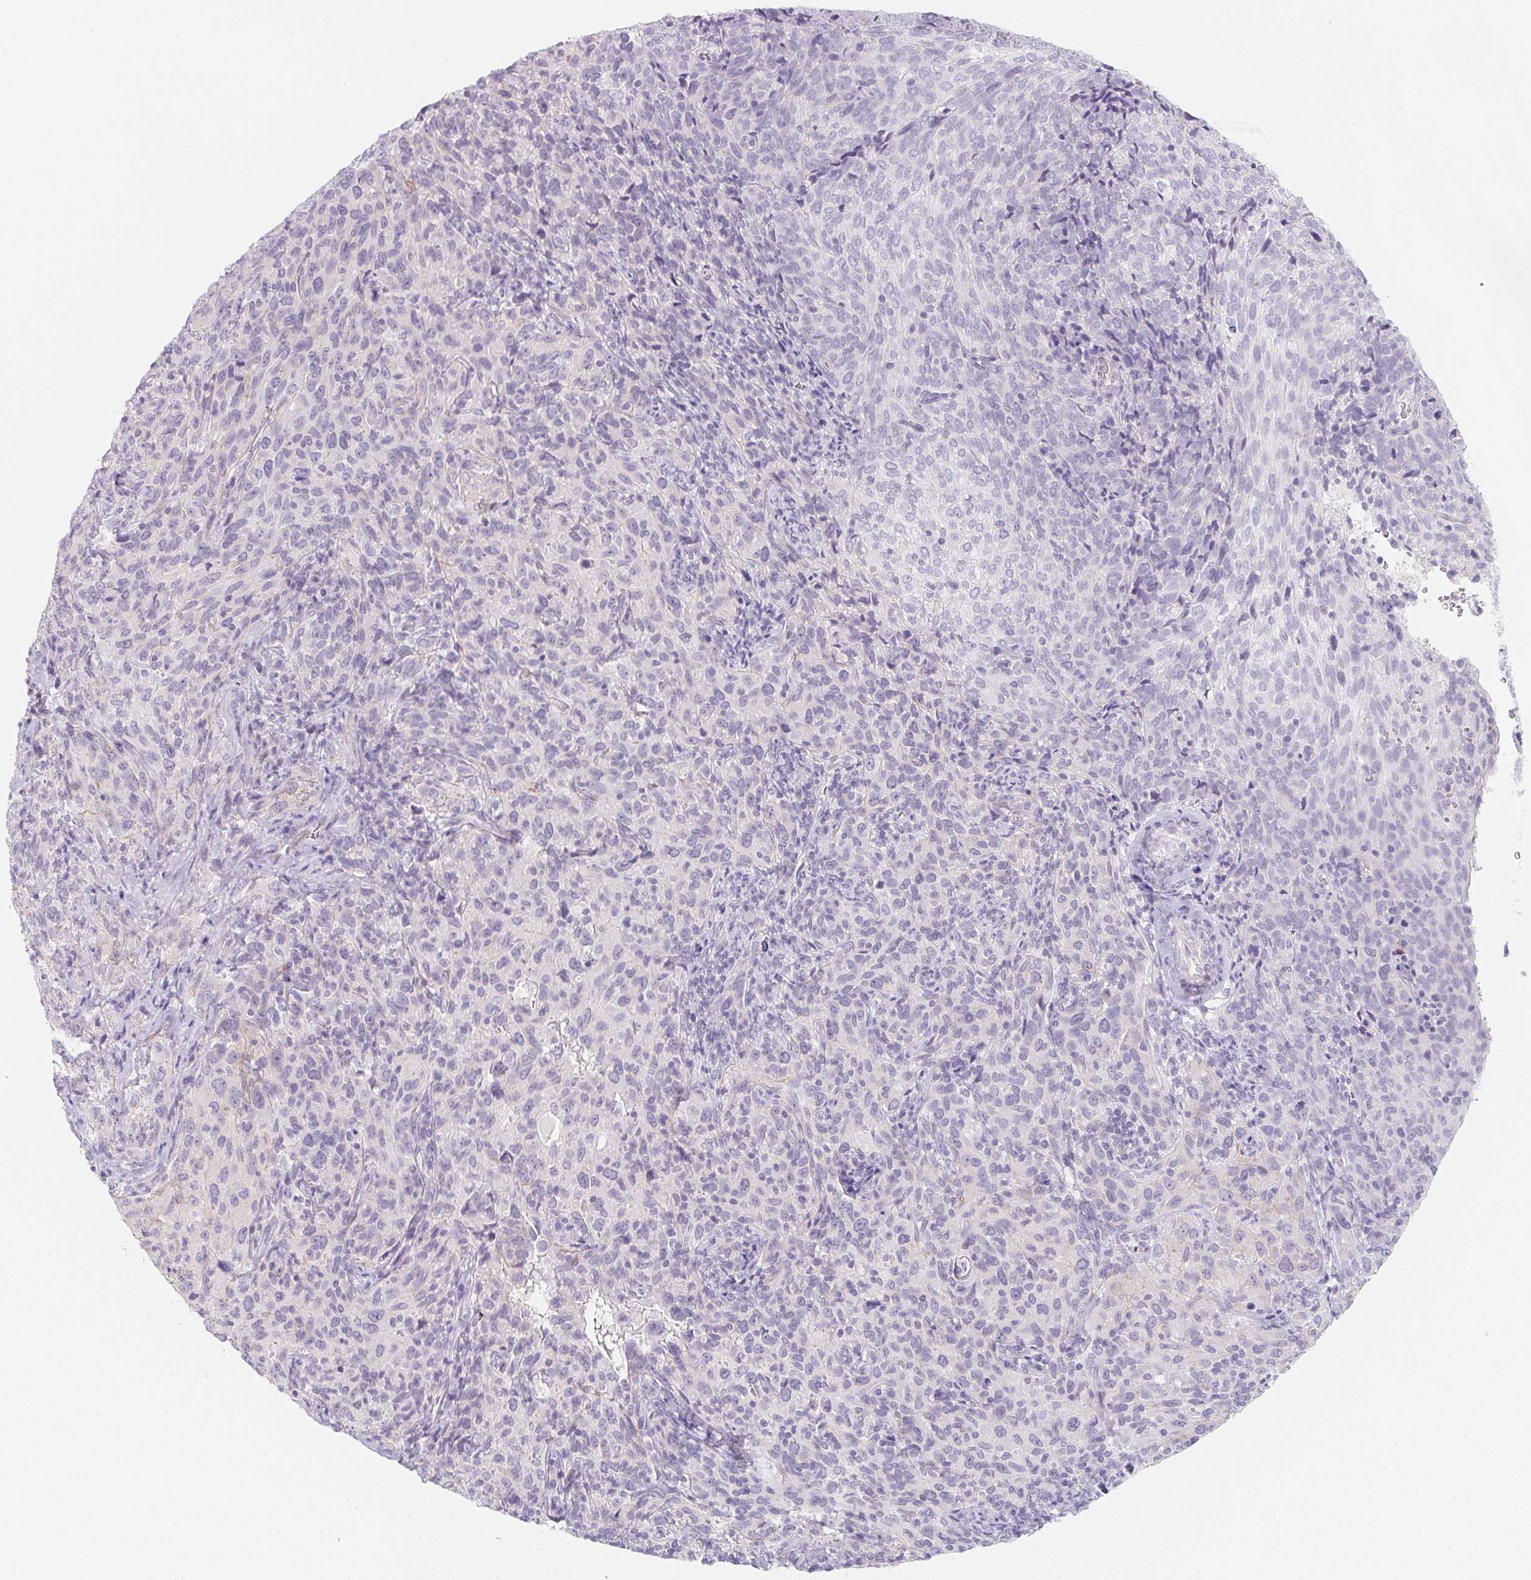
{"staining": {"intensity": "negative", "quantity": "none", "location": "none"}, "tissue": "cervical cancer", "cell_type": "Tumor cells", "image_type": "cancer", "snomed": [{"axis": "morphology", "description": "Squamous cell carcinoma, NOS"}, {"axis": "topography", "description": "Cervix"}], "caption": "This is an immunohistochemistry (IHC) histopathology image of cervical cancer (squamous cell carcinoma). There is no staining in tumor cells.", "gene": "ZBBX", "patient": {"sex": "female", "age": 51}}